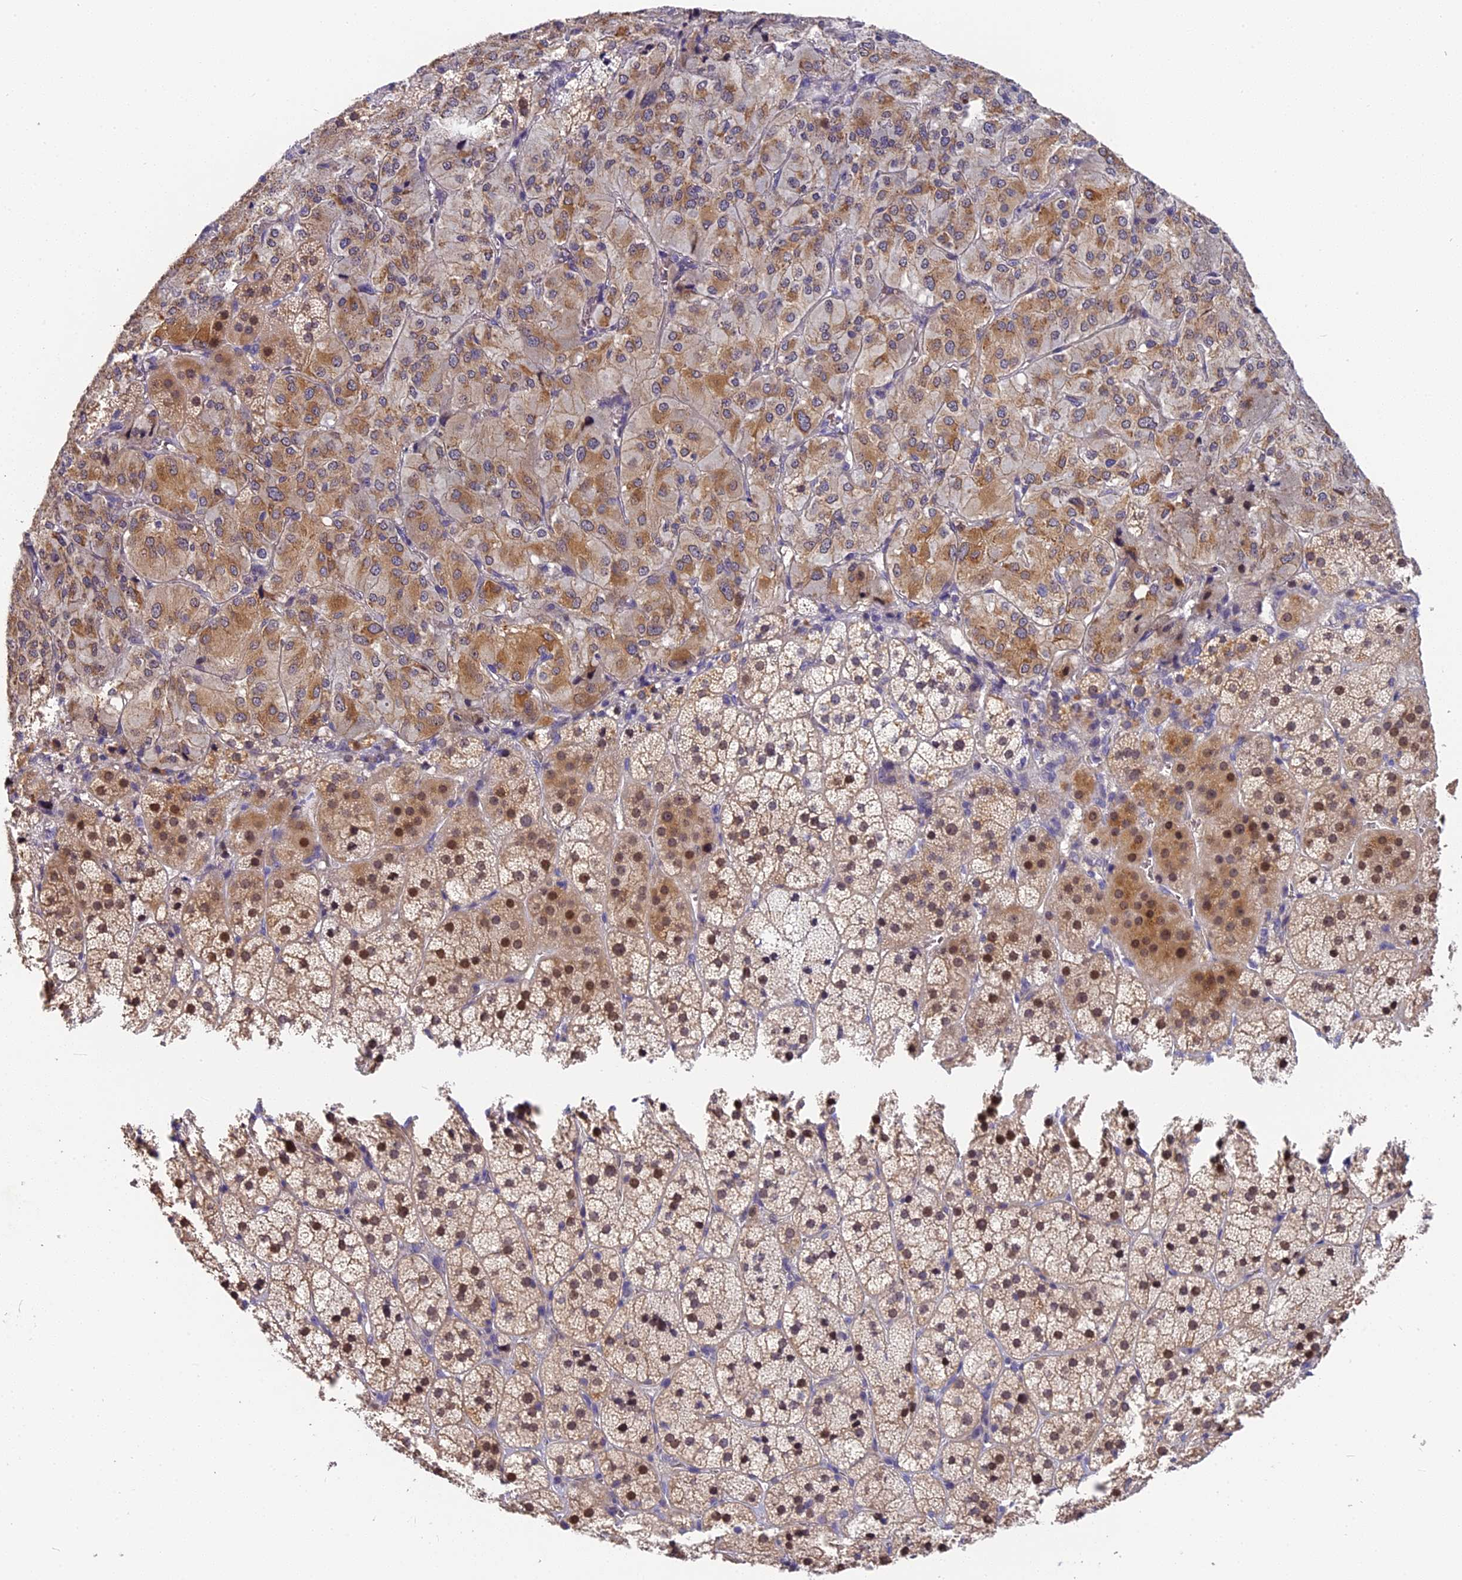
{"staining": {"intensity": "moderate", "quantity": "25%-75%", "location": "cytoplasmic/membranous,nuclear"}, "tissue": "adrenal gland", "cell_type": "Glandular cells", "image_type": "normal", "snomed": [{"axis": "morphology", "description": "Normal tissue, NOS"}, {"axis": "topography", "description": "Adrenal gland"}], "caption": "Immunohistochemistry of benign human adrenal gland exhibits medium levels of moderate cytoplasmic/membranous,nuclear positivity in approximately 25%-75% of glandular cells.", "gene": "BSCL2", "patient": {"sex": "female", "age": 44}}